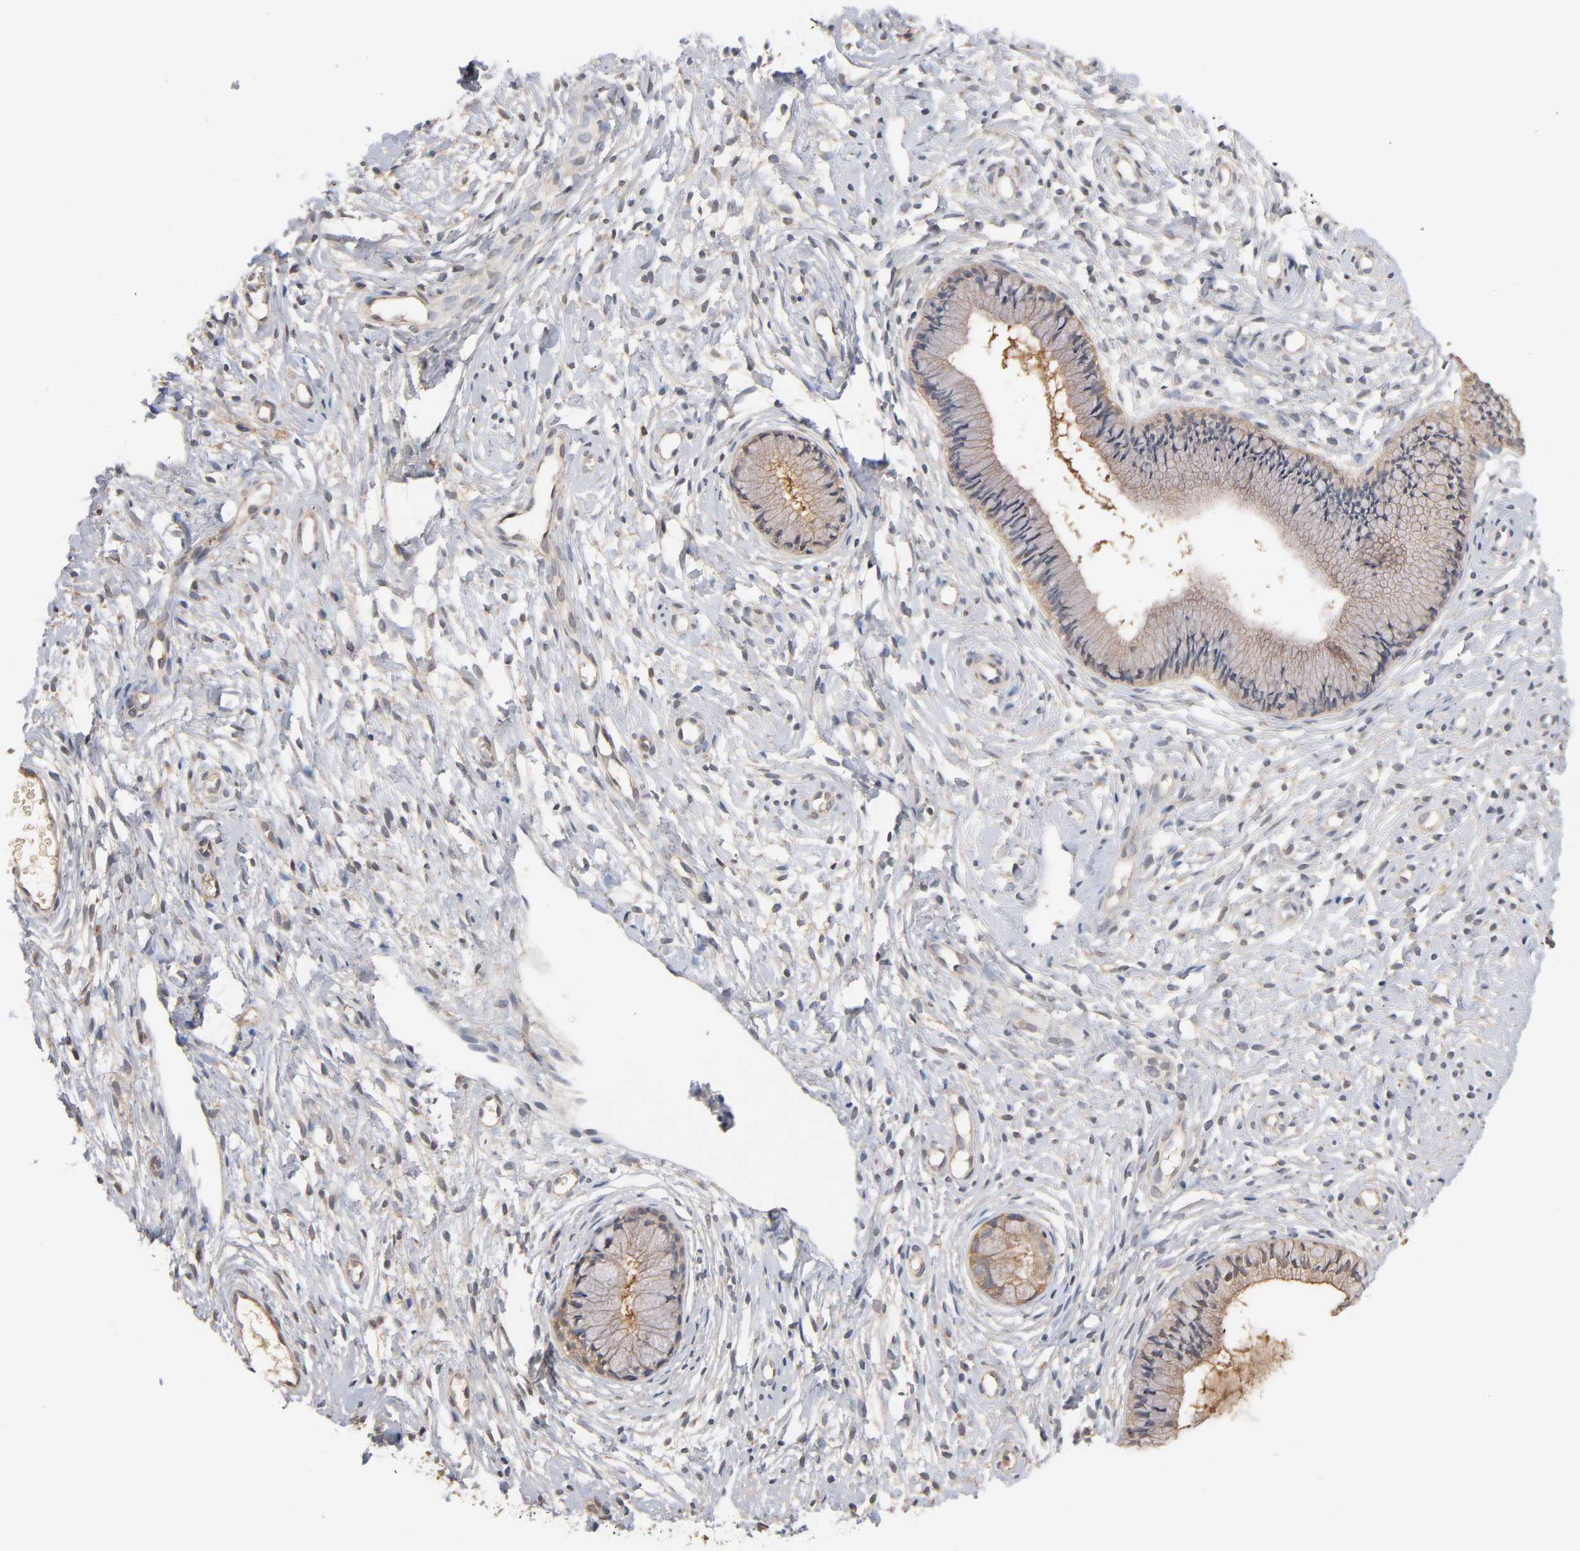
{"staining": {"intensity": "moderate", "quantity": ">75%", "location": "cytoplasmic/membranous"}, "tissue": "cervix", "cell_type": "Glandular cells", "image_type": "normal", "snomed": [{"axis": "morphology", "description": "Normal tissue, NOS"}, {"axis": "topography", "description": "Cervix"}], "caption": "Immunohistochemical staining of unremarkable cervix displays medium levels of moderate cytoplasmic/membranous positivity in approximately >75% of glandular cells. (DAB (3,3'-diaminobenzidine) IHC, brown staining for protein, blue staining for nuclei).", "gene": "ALDOA", "patient": {"sex": "female", "age": 46}}